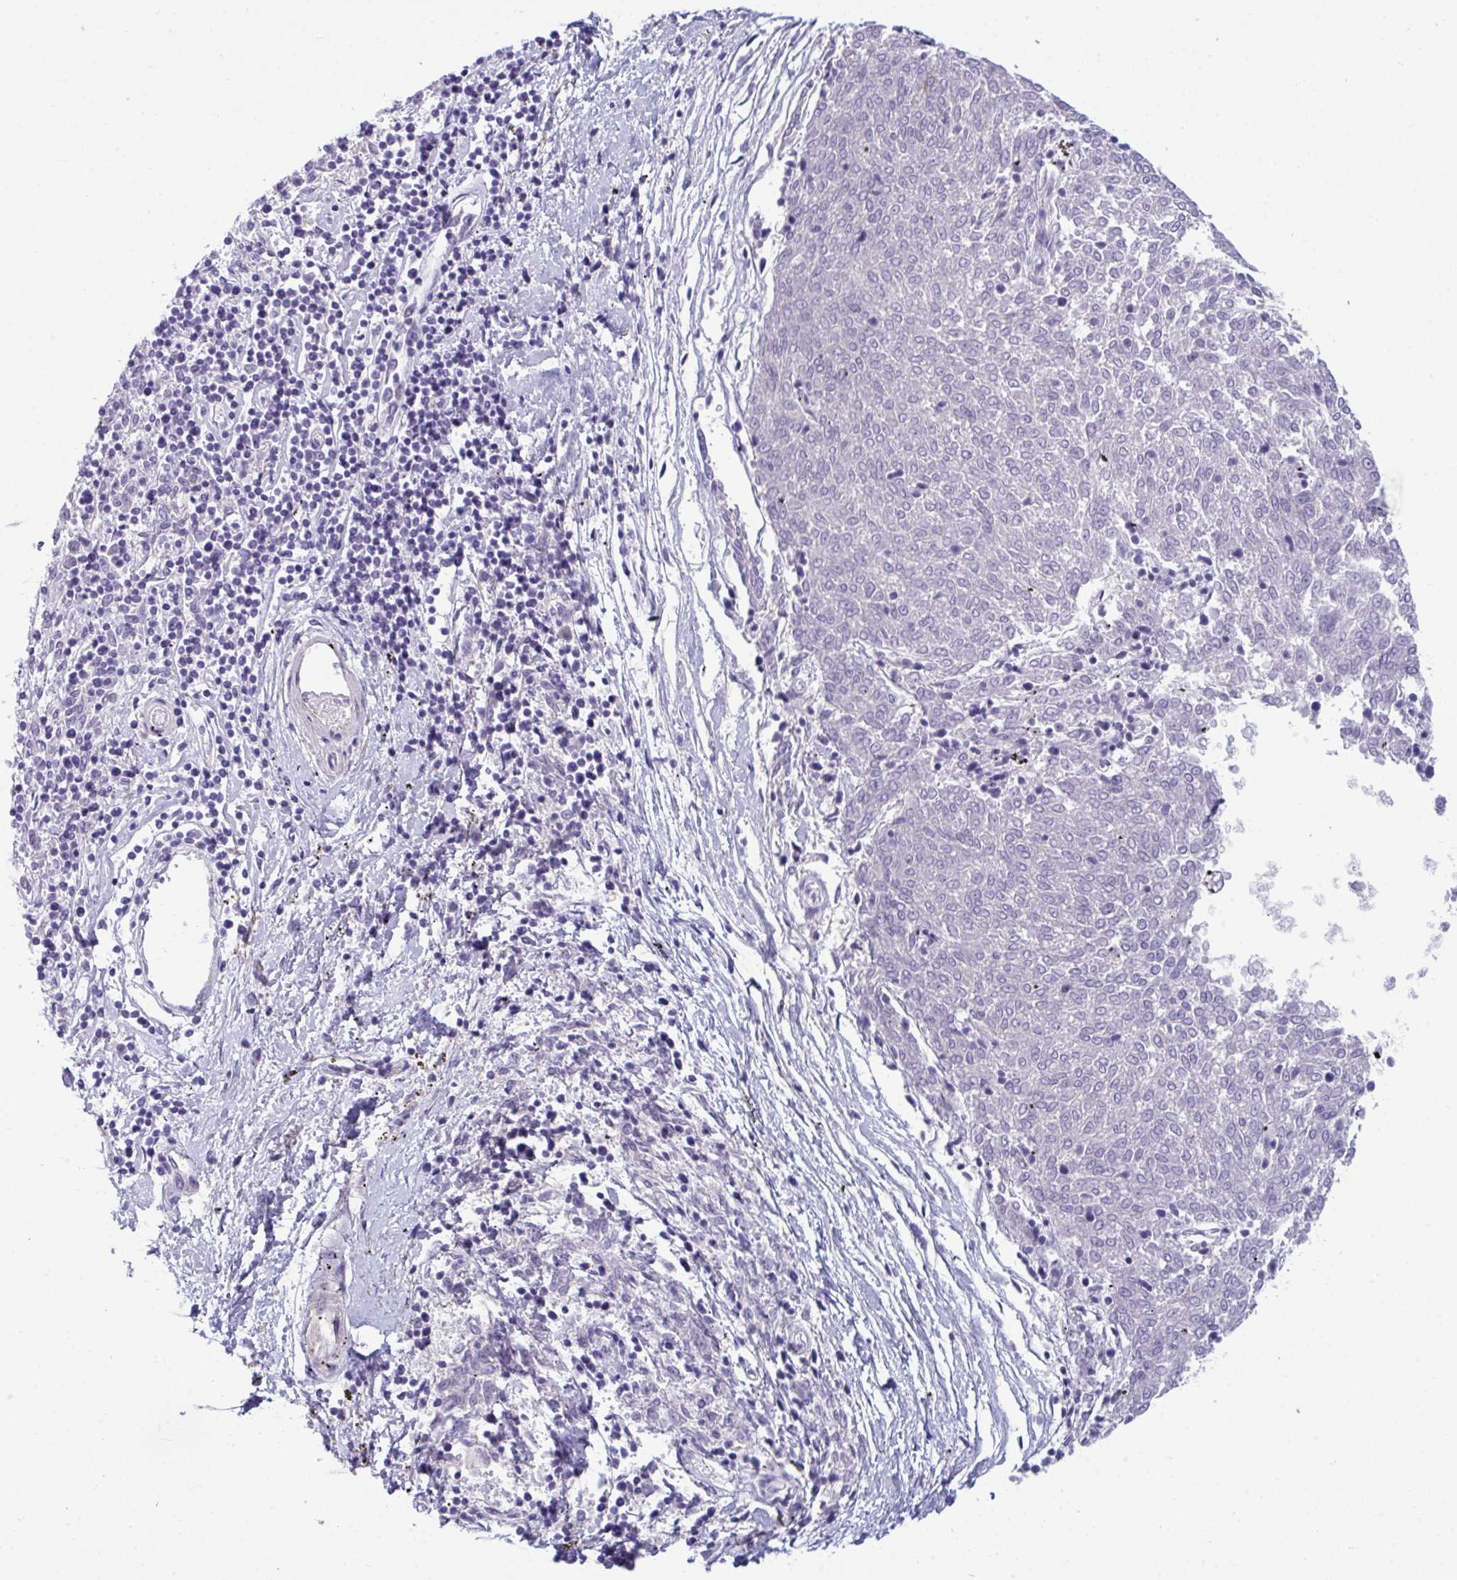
{"staining": {"intensity": "negative", "quantity": "none", "location": "none"}, "tissue": "melanoma", "cell_type": "Tumor cells", "image_type": "cancer", "snomed": [{"axis": "morphology", "description": "Malignant melanoma, NOS"}, {"axis": "topography", "description": "Skin"}], "caption": "An image of melanoma stained for a protein displays no brown staining in tumor cells.", "gene": "PIGZ", "patient": {"sex": "female", "age": 72}}